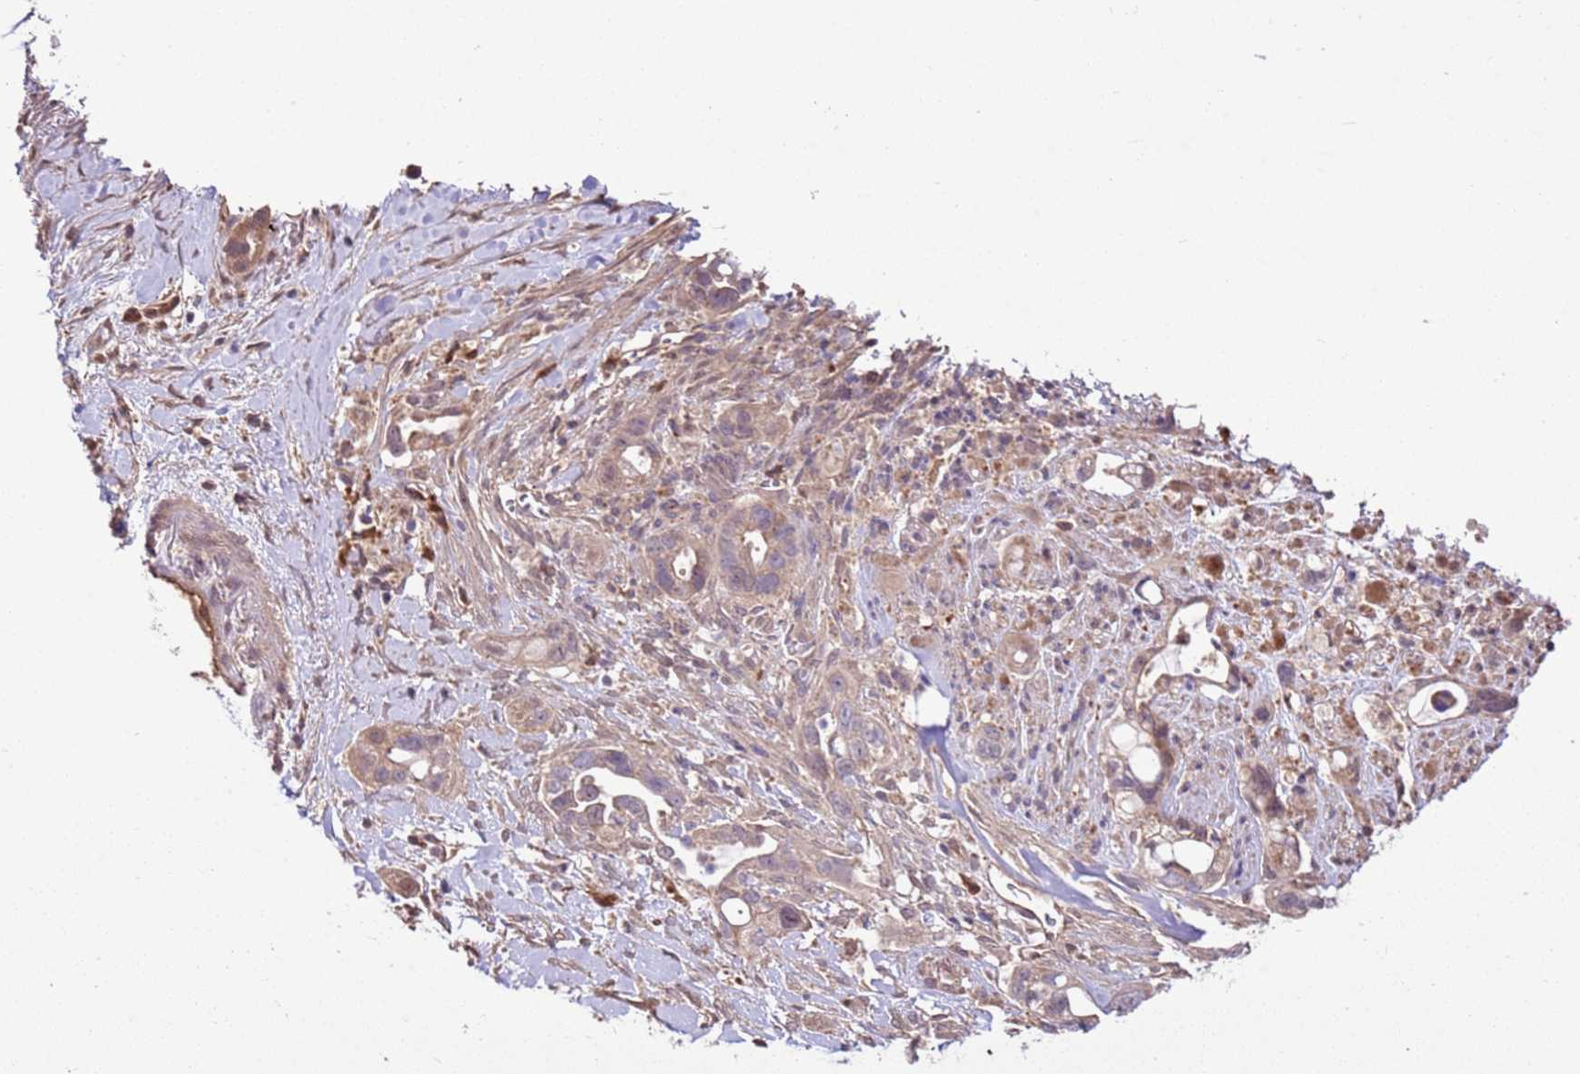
{"staining": {"intensity": "weak", "quantity": "25%-75%", "location": "cytoplasmic/membranous,nuclear"}, "tissue": "pancreatic cancer", "cell_type": "Tumor cells", "image_type": "cancer", "snomed": [{"axis": "morphology", "description": "Adenocarcinoma, NOS"}, {"axis": "topography", "description": "Pancreas"}], "caption": "There is low levels of weak cytoplasmic/membranous and nuclear positivity in tumor cells of adenocarcinoma (pancreatic), as demonstrated by immunohistochemical staining (brown color).", "gene": "BBS5", "patient": {"sex": "male", "age": 44}}